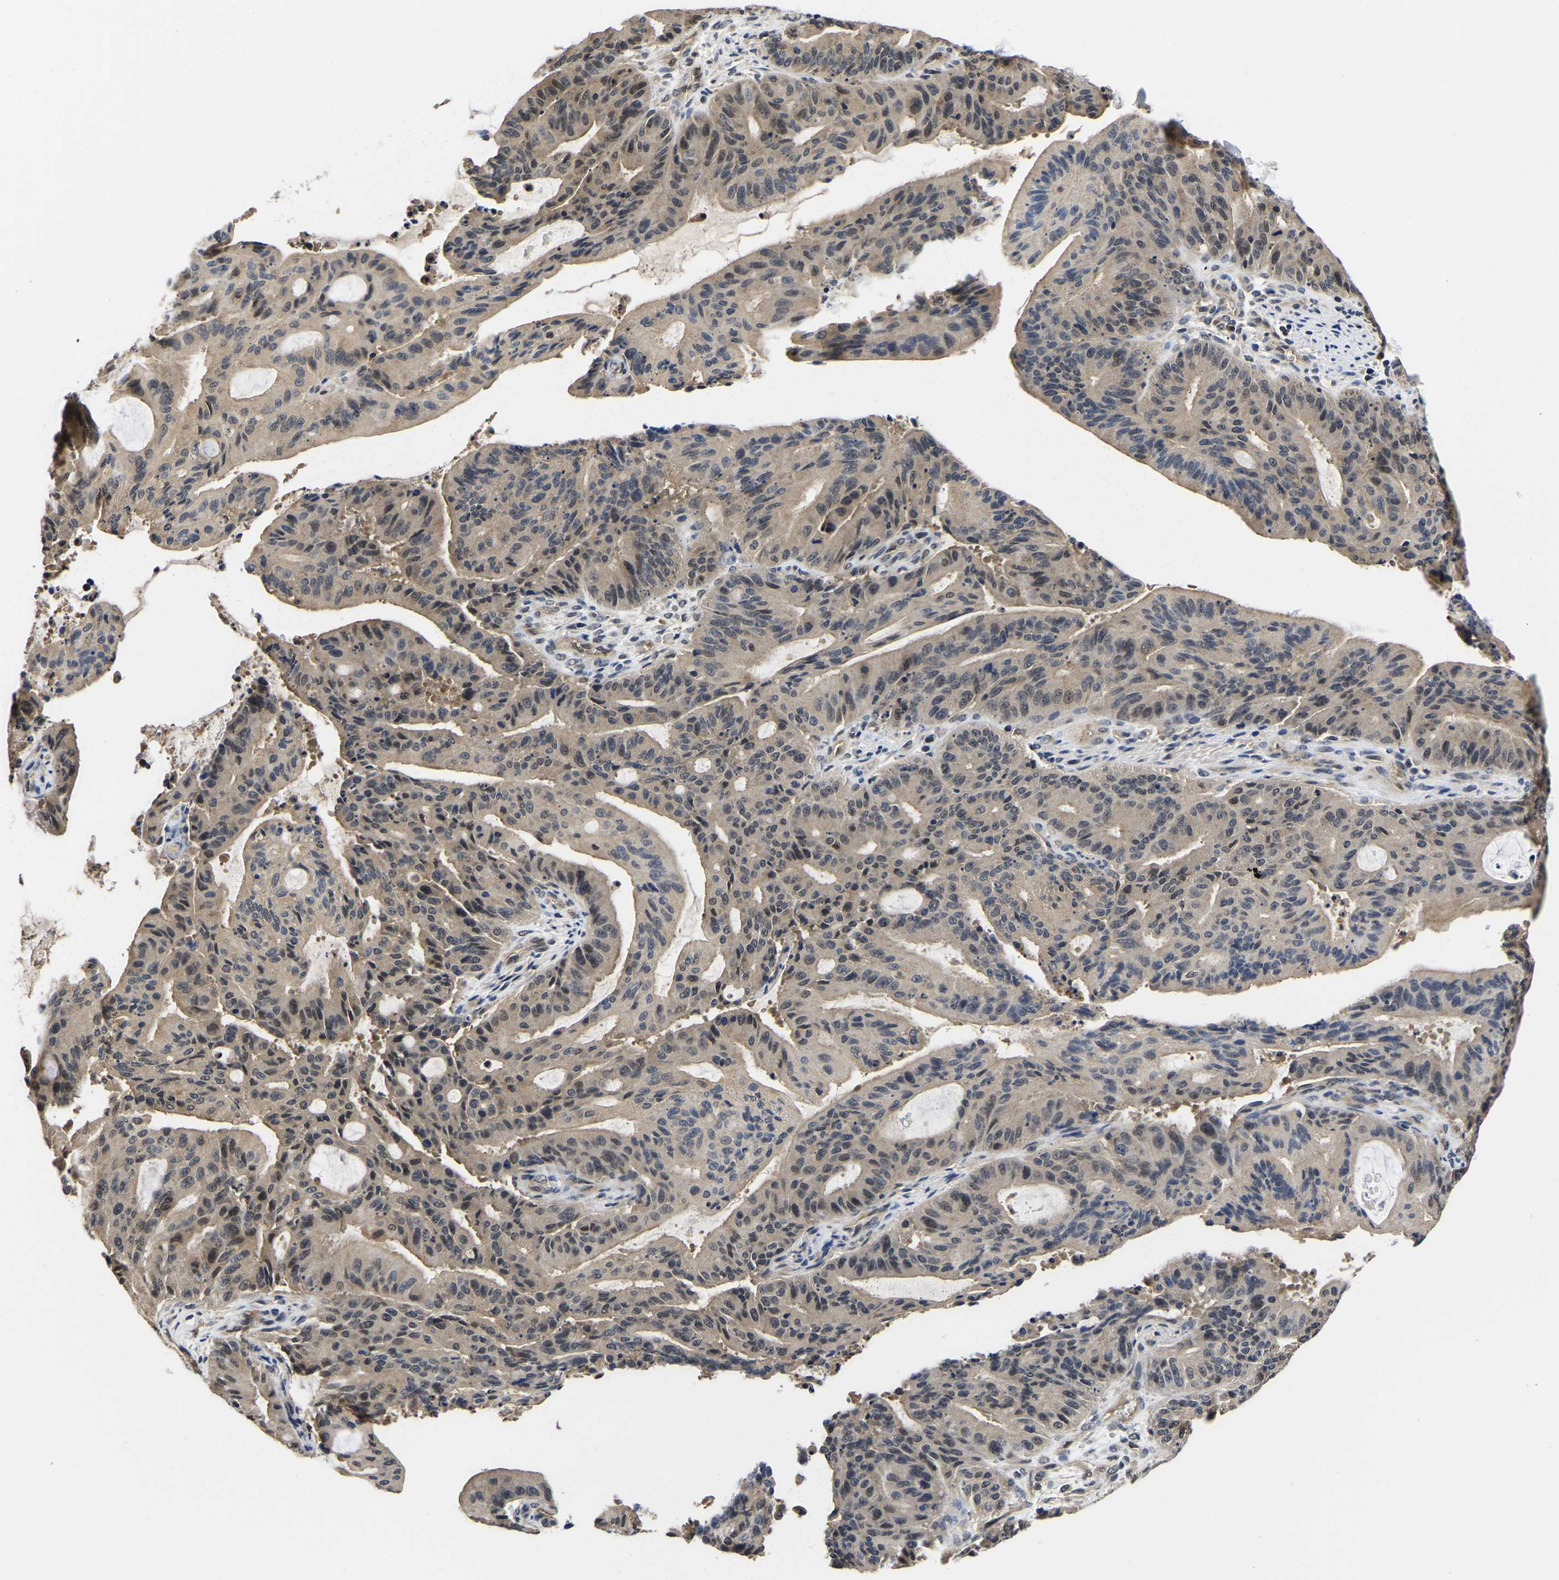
{"staining": {"intensity": "weak", "quantity": ">75%", "location": "cytoplasmic/membranous,nuclear"}, "tissue": "liver cancer", "cell_type": "Tumor cells", "image_type": "cancer", "snomed": [{"axis": "morphology", "description": "Normal tissue, NOS"}, {"axis": "morphology", "description": "Cholangiocarcinoma"}, {"axis": "topography", "description": "Liver"}, {"axis": "topography", "description": "Peripheral nerve tissue"}], "caption": "DAB (3,3'-diaminobenzidine) immunohistochemical staining of liver cholangiocarcinoma demonstrates weak cytoplasmic/membranous and nuclear protein positivity in approximately >75% of tumor cells.", "gene": "MCOLN2", "patient": {"sex": "female", "age": 73}}